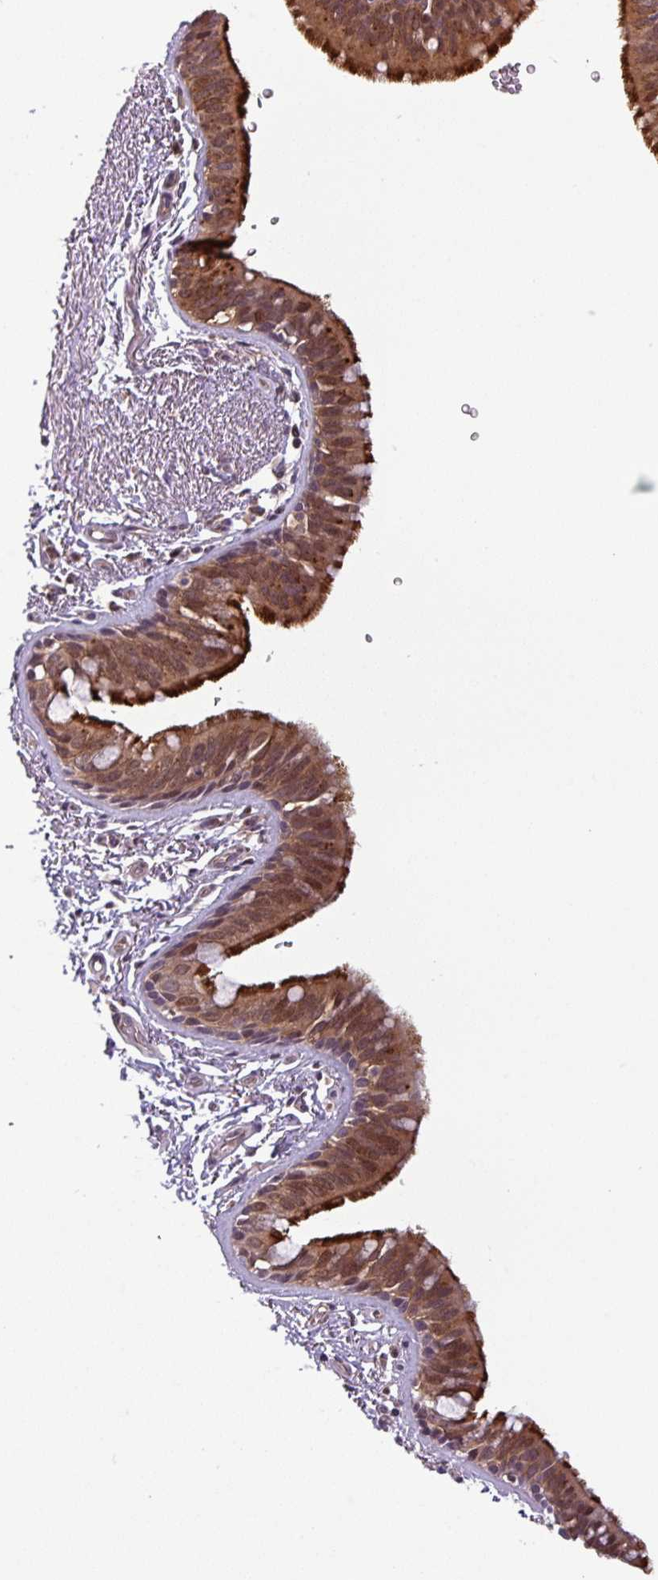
{"staining": {"intensity": "strong", "quantity": ">75%", "location": "cytoplasmic/membranous,nuclear"}, "tissue": "bronchus", "cell_type": "Respiratory epithelial cells", "image_type": "normal", "snomed": [{"axis": "morphology", "description": "Normal tissue, NOS"}, {"axis": "morphology", "description": "Neoplasm, uncertain whether benign or malignant"}, {"axis": "topography", "description": "Bronchus"}, {"axis": "topography", "description": "Lung"}], "caption": "Immunohistochemistry (IHC) histopathology image of normal bronchus: bronchus stained using immunohistochemistry (IHC) shows high levels of strong protein expression localized specifically in the cytoplasmic/membranous,nuclear of respiratory epithelial cells, appearing as a cytoplasmic/membranous,nuclear brown color.", "gene": "NPFFR1", "patient": {"sex": "male", "age": 55}}